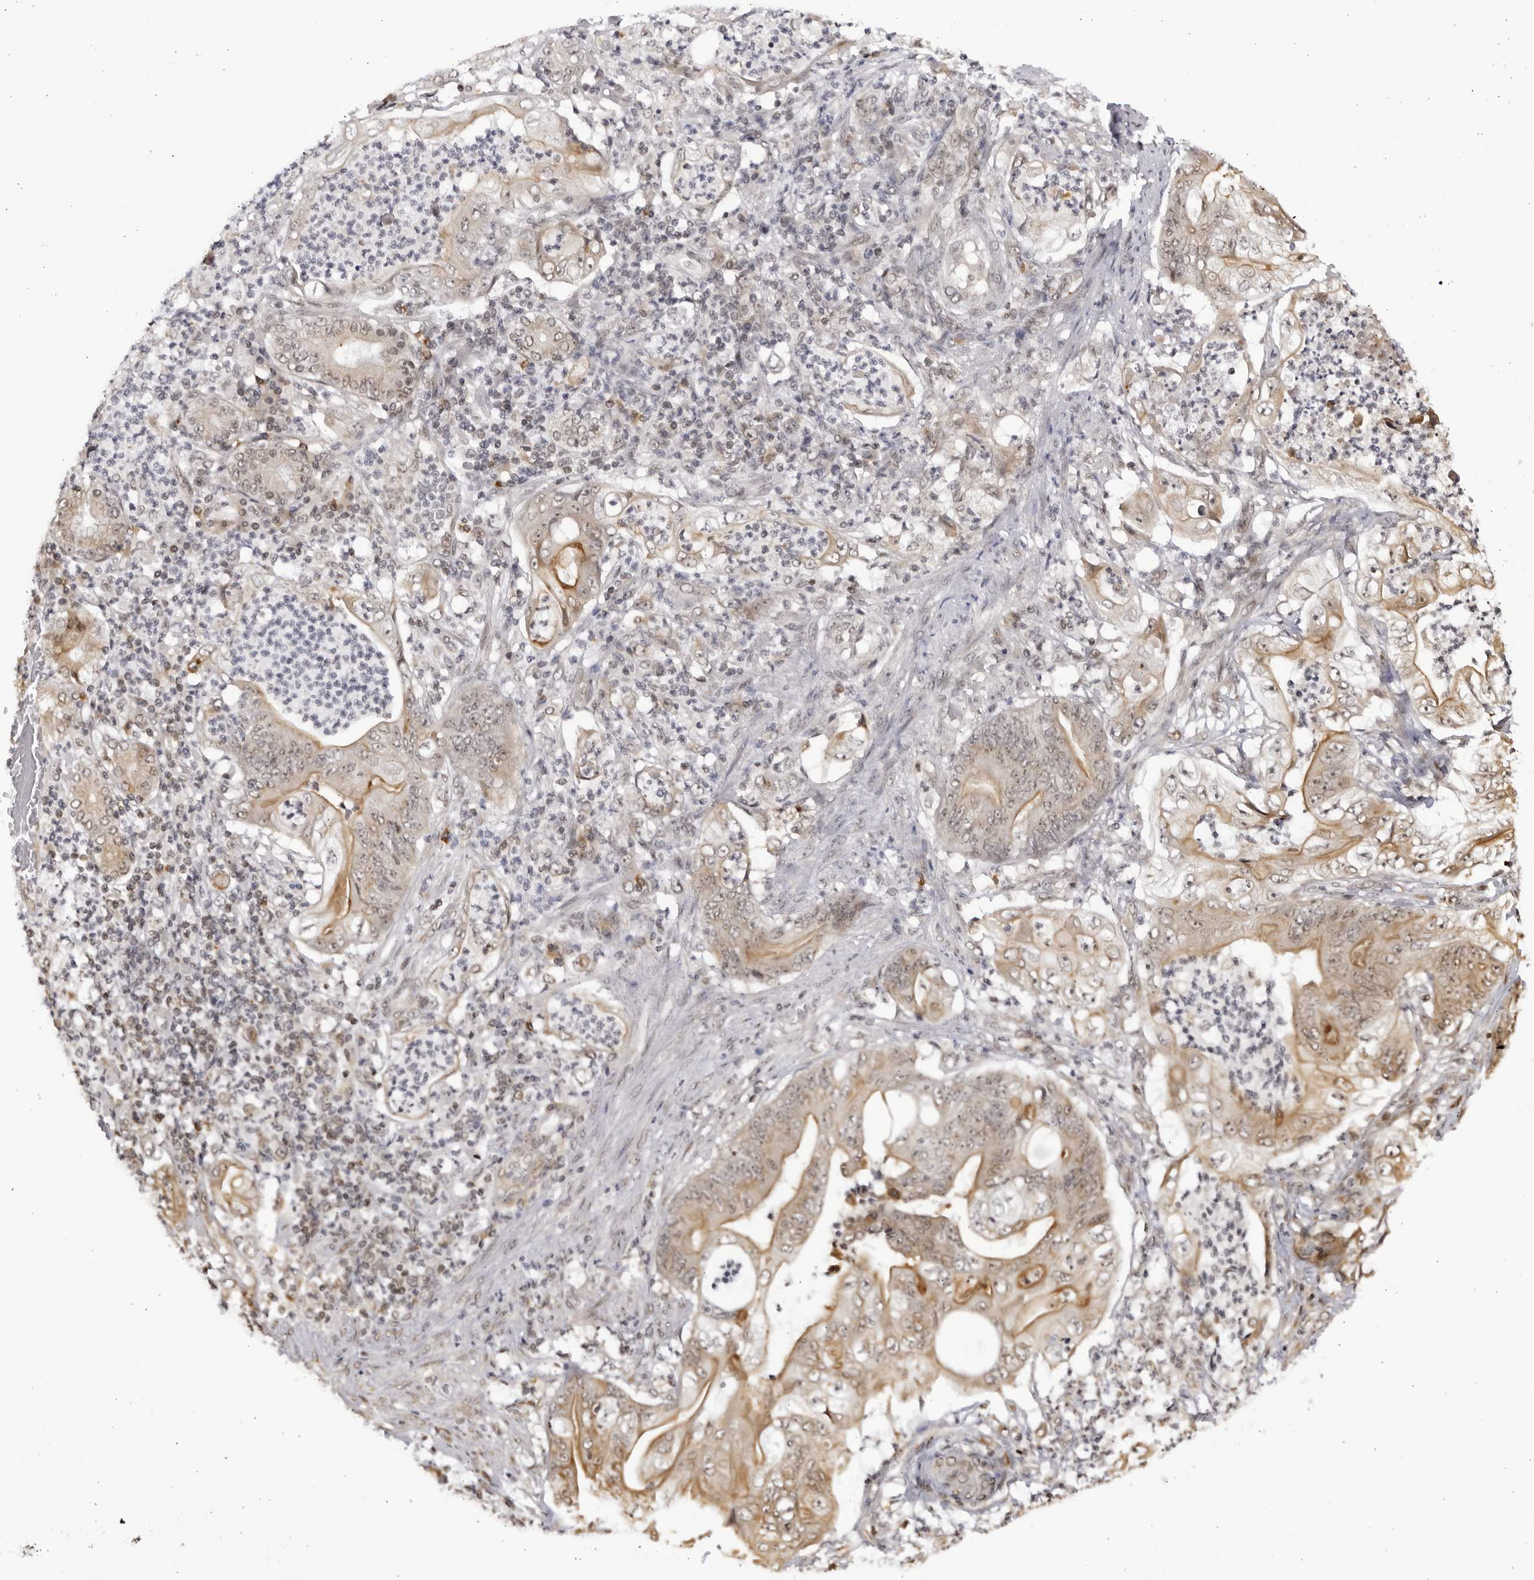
{"staining": {"intensity": "weak", "quantity": "25%-75%", "location": "cytoplasmic/membranous,nuclear"}, "tissue": "stomach cancer", "cell_type": "Tumor cells", "image_type": "cancer", "snomed": [{"axis": "morphology", "description": "Adenocarcinoma, NOS"}, {"axis": "topography", "description": "Stomach"}], "caption": "There is low levels of weak cytoplasmic/membranous and nuclear positivity in tumor cells of stomach adenocarcinoma, as demonstrated by immunohistochemical staining (brown color).", "gene": "RASGEF1C", "patient": {"sex": "female", "age": 73}}